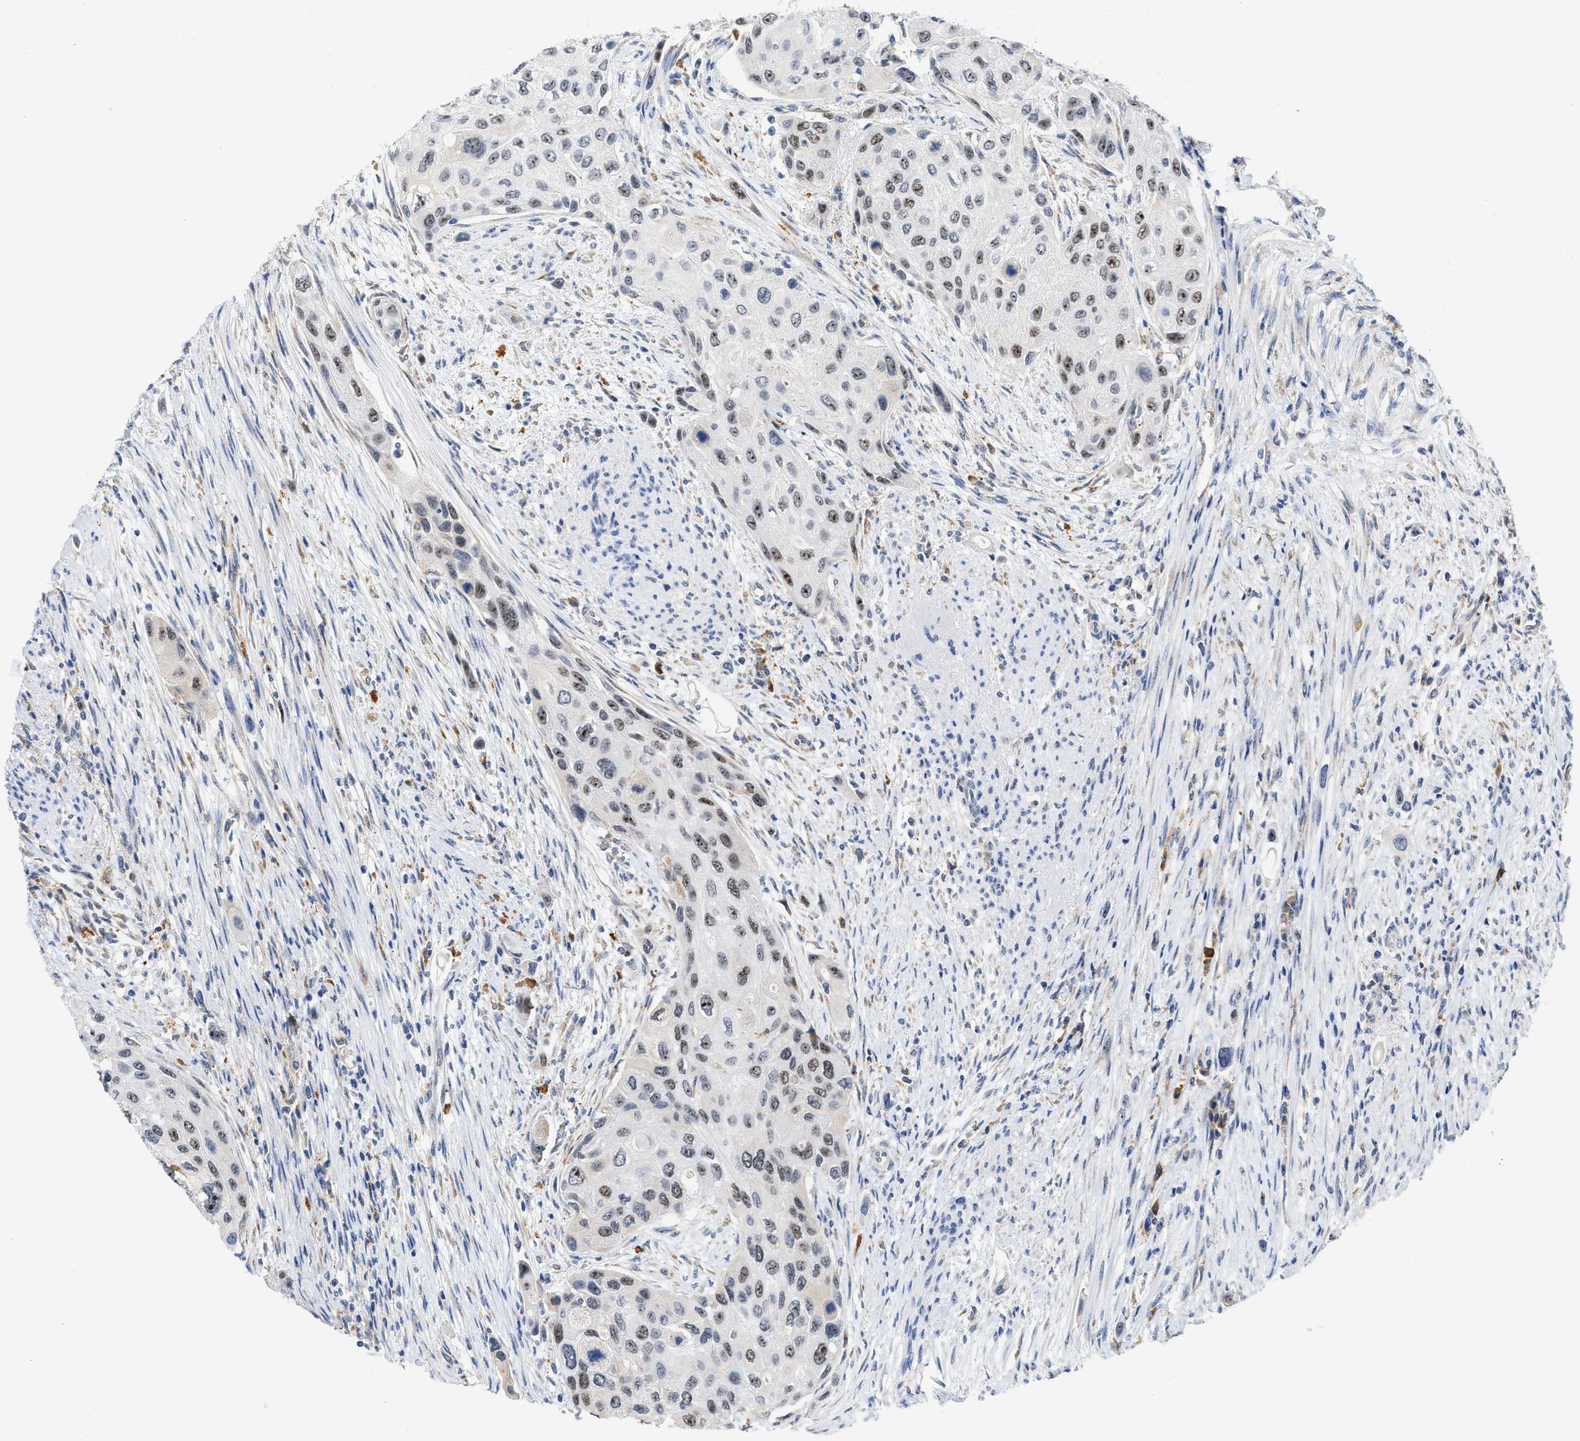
{"staining": {"intensity": "moderate", "quantity": ">75%", "location": "nuclear"}, "tissue": "urothelial cancer", "cell_type": "Tumor cells", "image_type": "cancer", "snomed": [{"axis": "morphology", "description": "Urothelial carcinoma, High grade"}, {"axis": "topography", "description": "Urinary bladder"}], "caption": "Immunohistochemical staining of urothelial cancer reveals moderate nuclear protein staining in about >75% of tumor cells.", "gene": "ELAC2", "patient": {"sex": "female", "age": 56}}